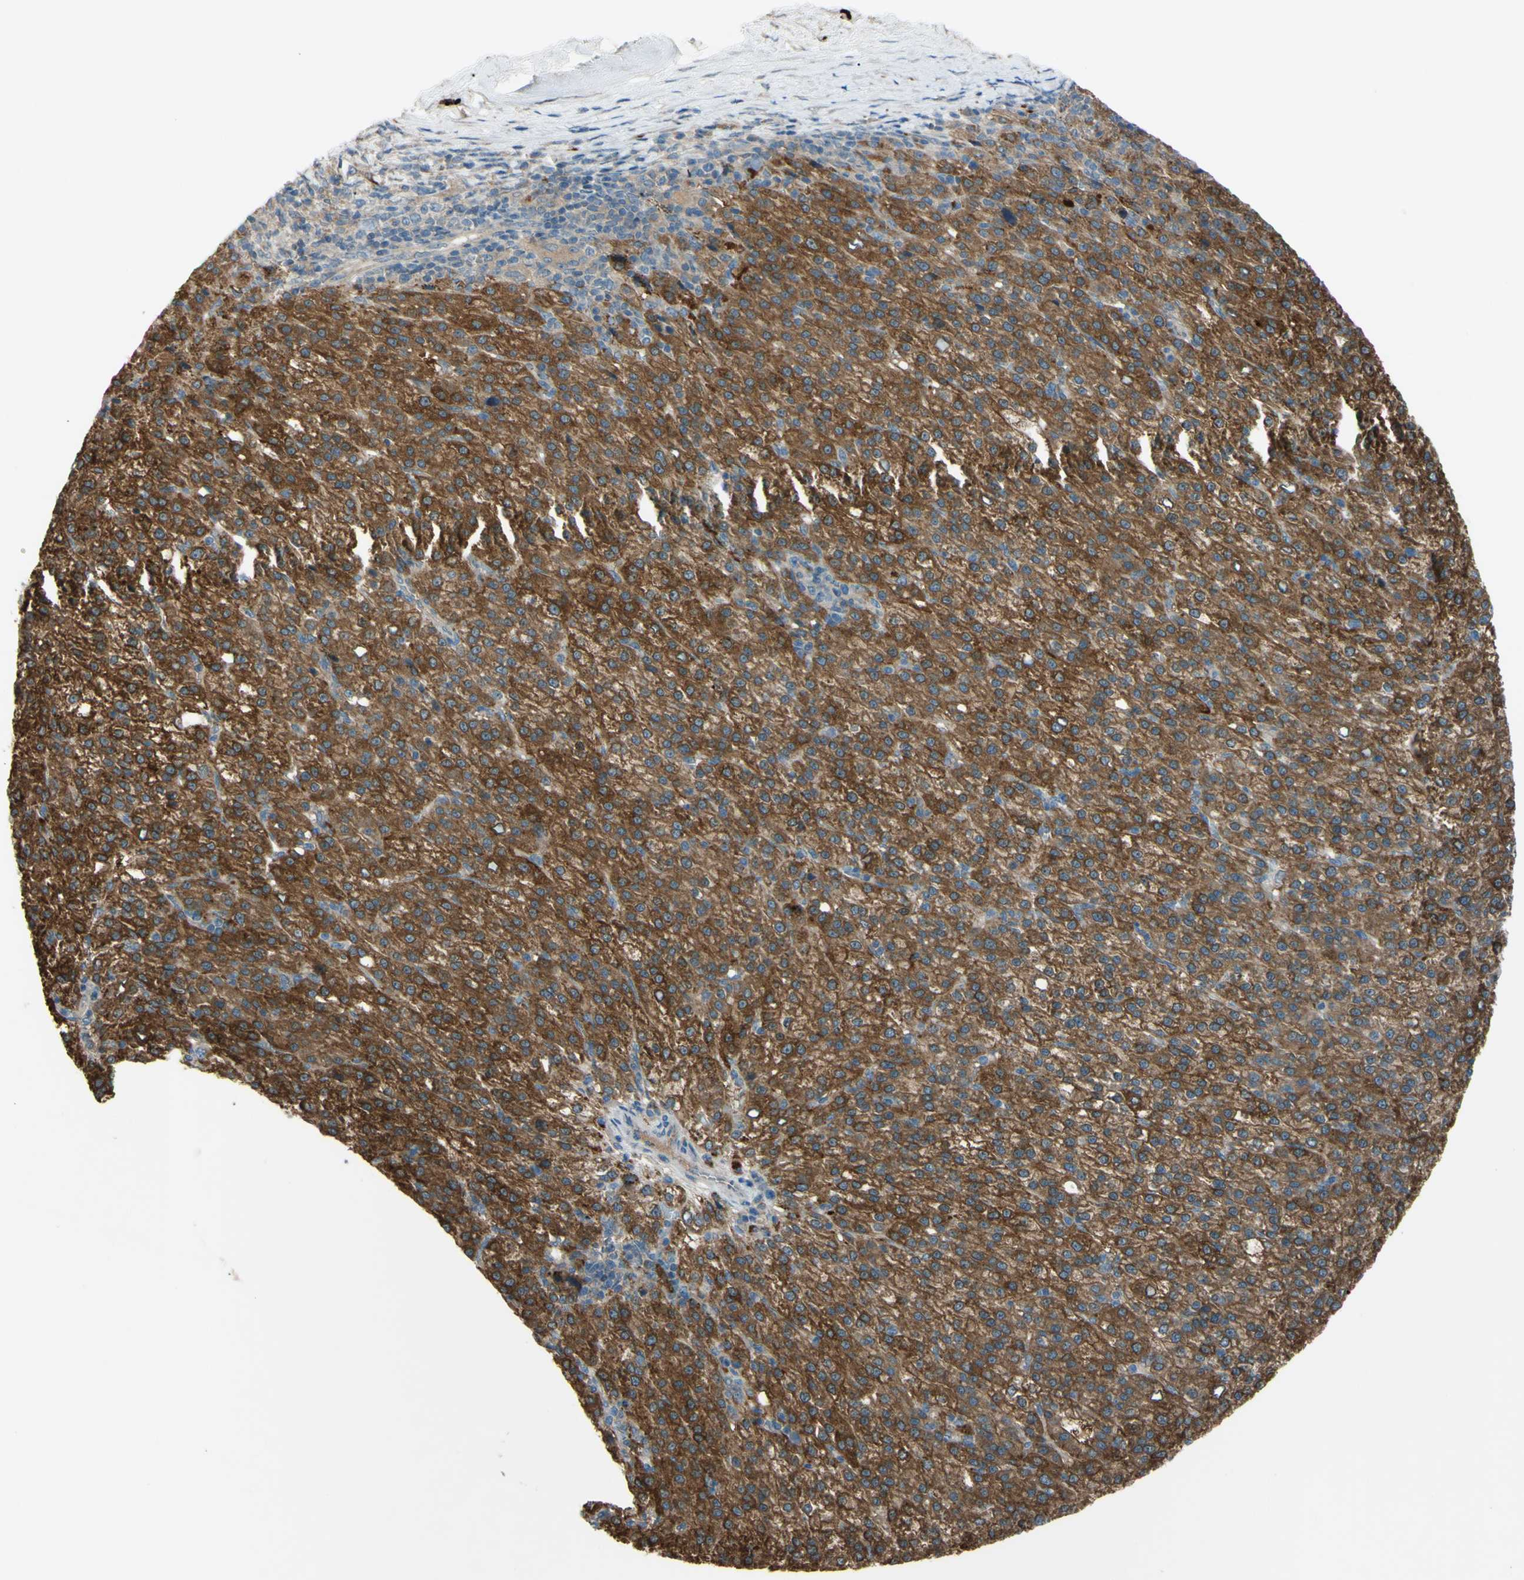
{"staining": {"intensity": "strong", "quantity": ">75%", "location": "cytoplasmic/membranous"}, "tissue": "liver cancer", "cell_type": "Tumor cells", "image_type": "cancer", "snomed": [{"axis": "morphology", "description": "Carcinoma, Hepatocellular, NOS"}, {"axis": "topography", "description": "Liver"}], "caption": "Liver cancer stained with DAB immunohistochemistry (IHC) reveals high levels of strong cytoplasmic/membranous expression in approximately >75% of tumor cells. Immunohistochemistry stains the protein of interest in brown and the nuclei are stained blue.", "gene": "AFP", "patient": {"sex": "female", "age": 58}}